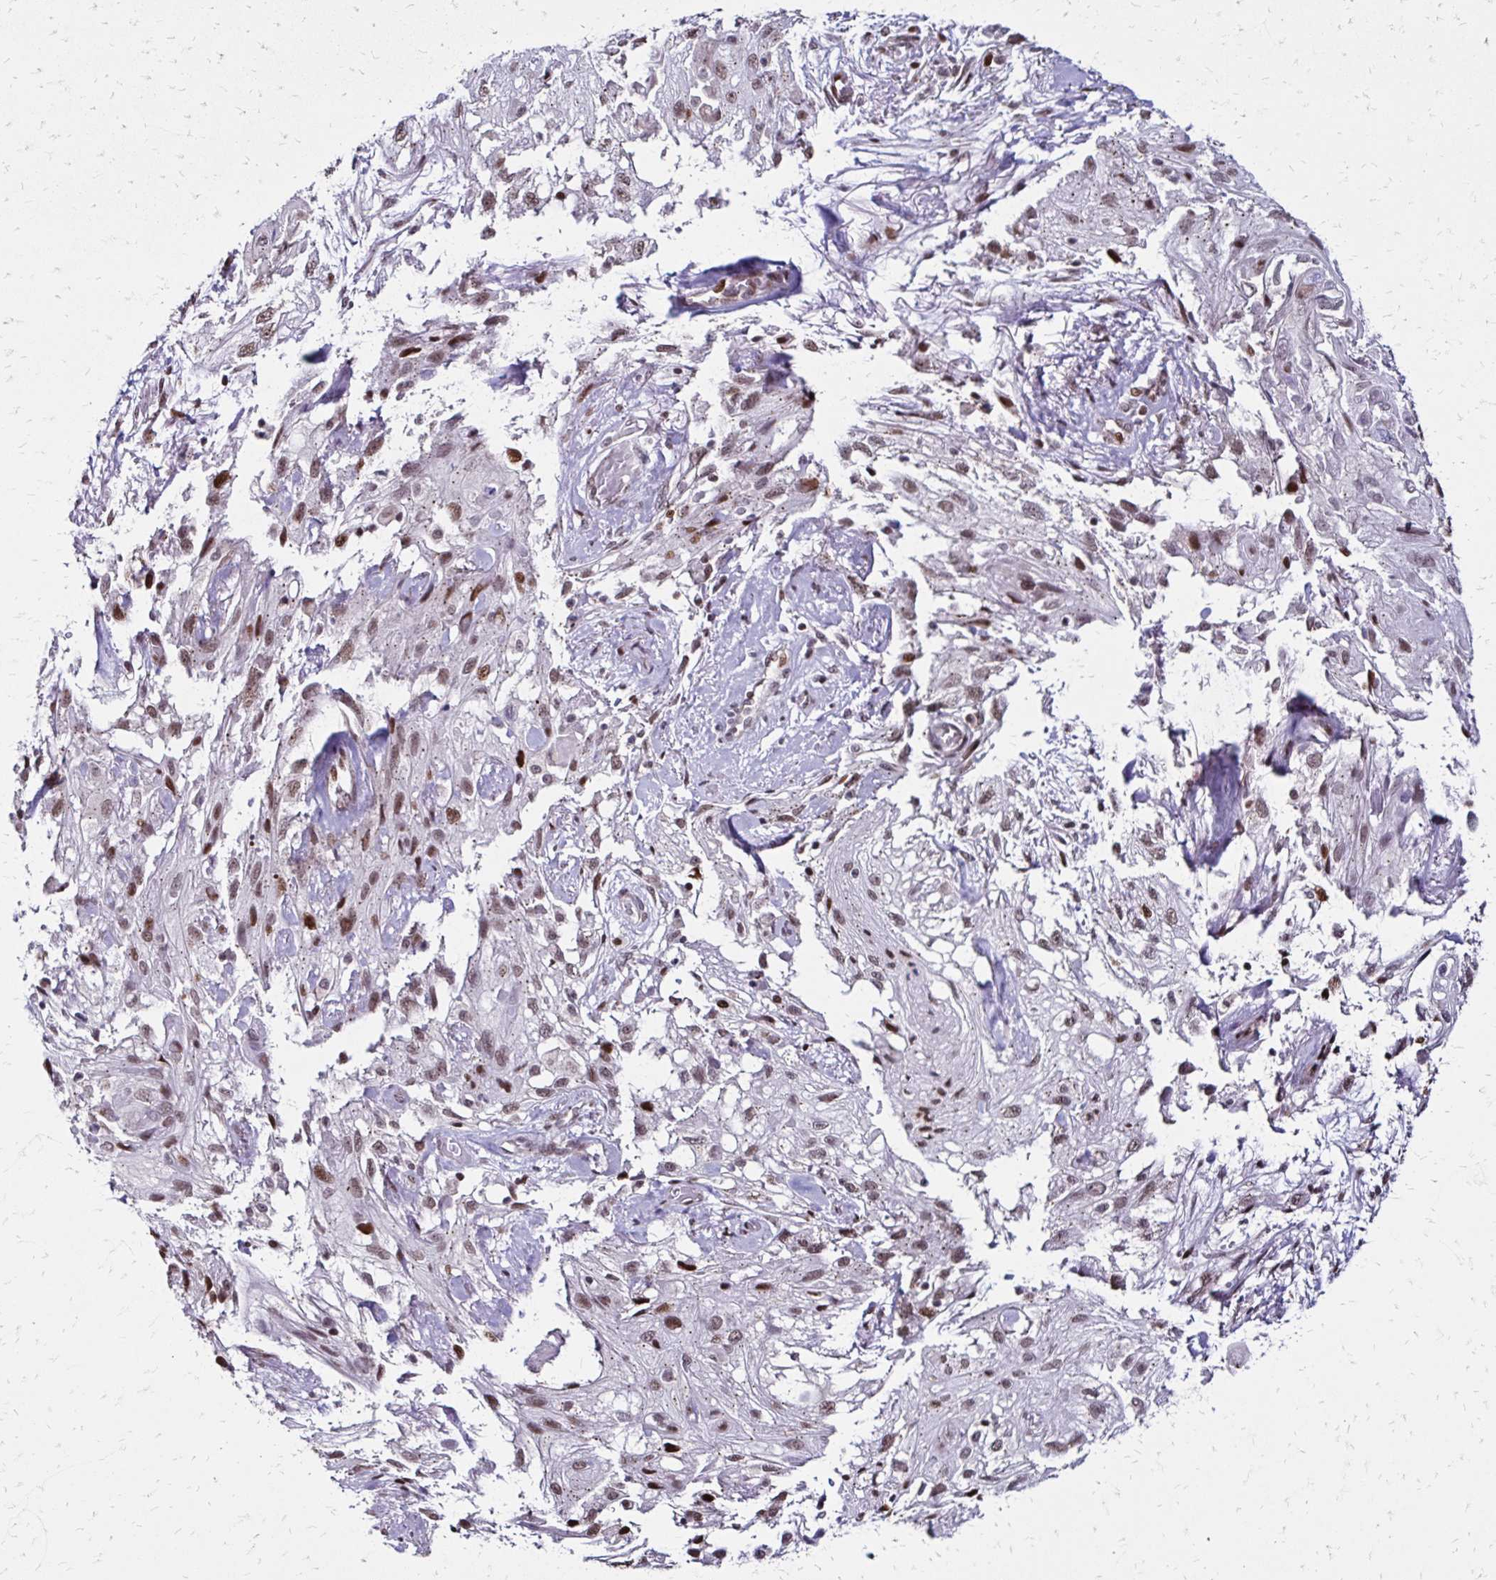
{"staining": {"intensity": "moderate", "quantity": "25%-75%", "location": "cytoplasmic/membranous,nuclear"}, "tissue": "skin cancer", "cell_type": "Tumor cells", "image_type": "cancer", "snomed": [{"axis": "morphology", "description": "Squamous cell carcinoma, NOS"}, {"axis": "topography", "description": "Skin"}, {"axis": "topography", "description": "Vulva"}], "caption": "Protein staining displays moderate cytoplasmic/membranous and nuclear positivity in approximately 25%-75% of tumor cells in squamous cell carcinoma (skin).", "gene": "TOB1", "patient": {"sex": "female", "age": 86}}